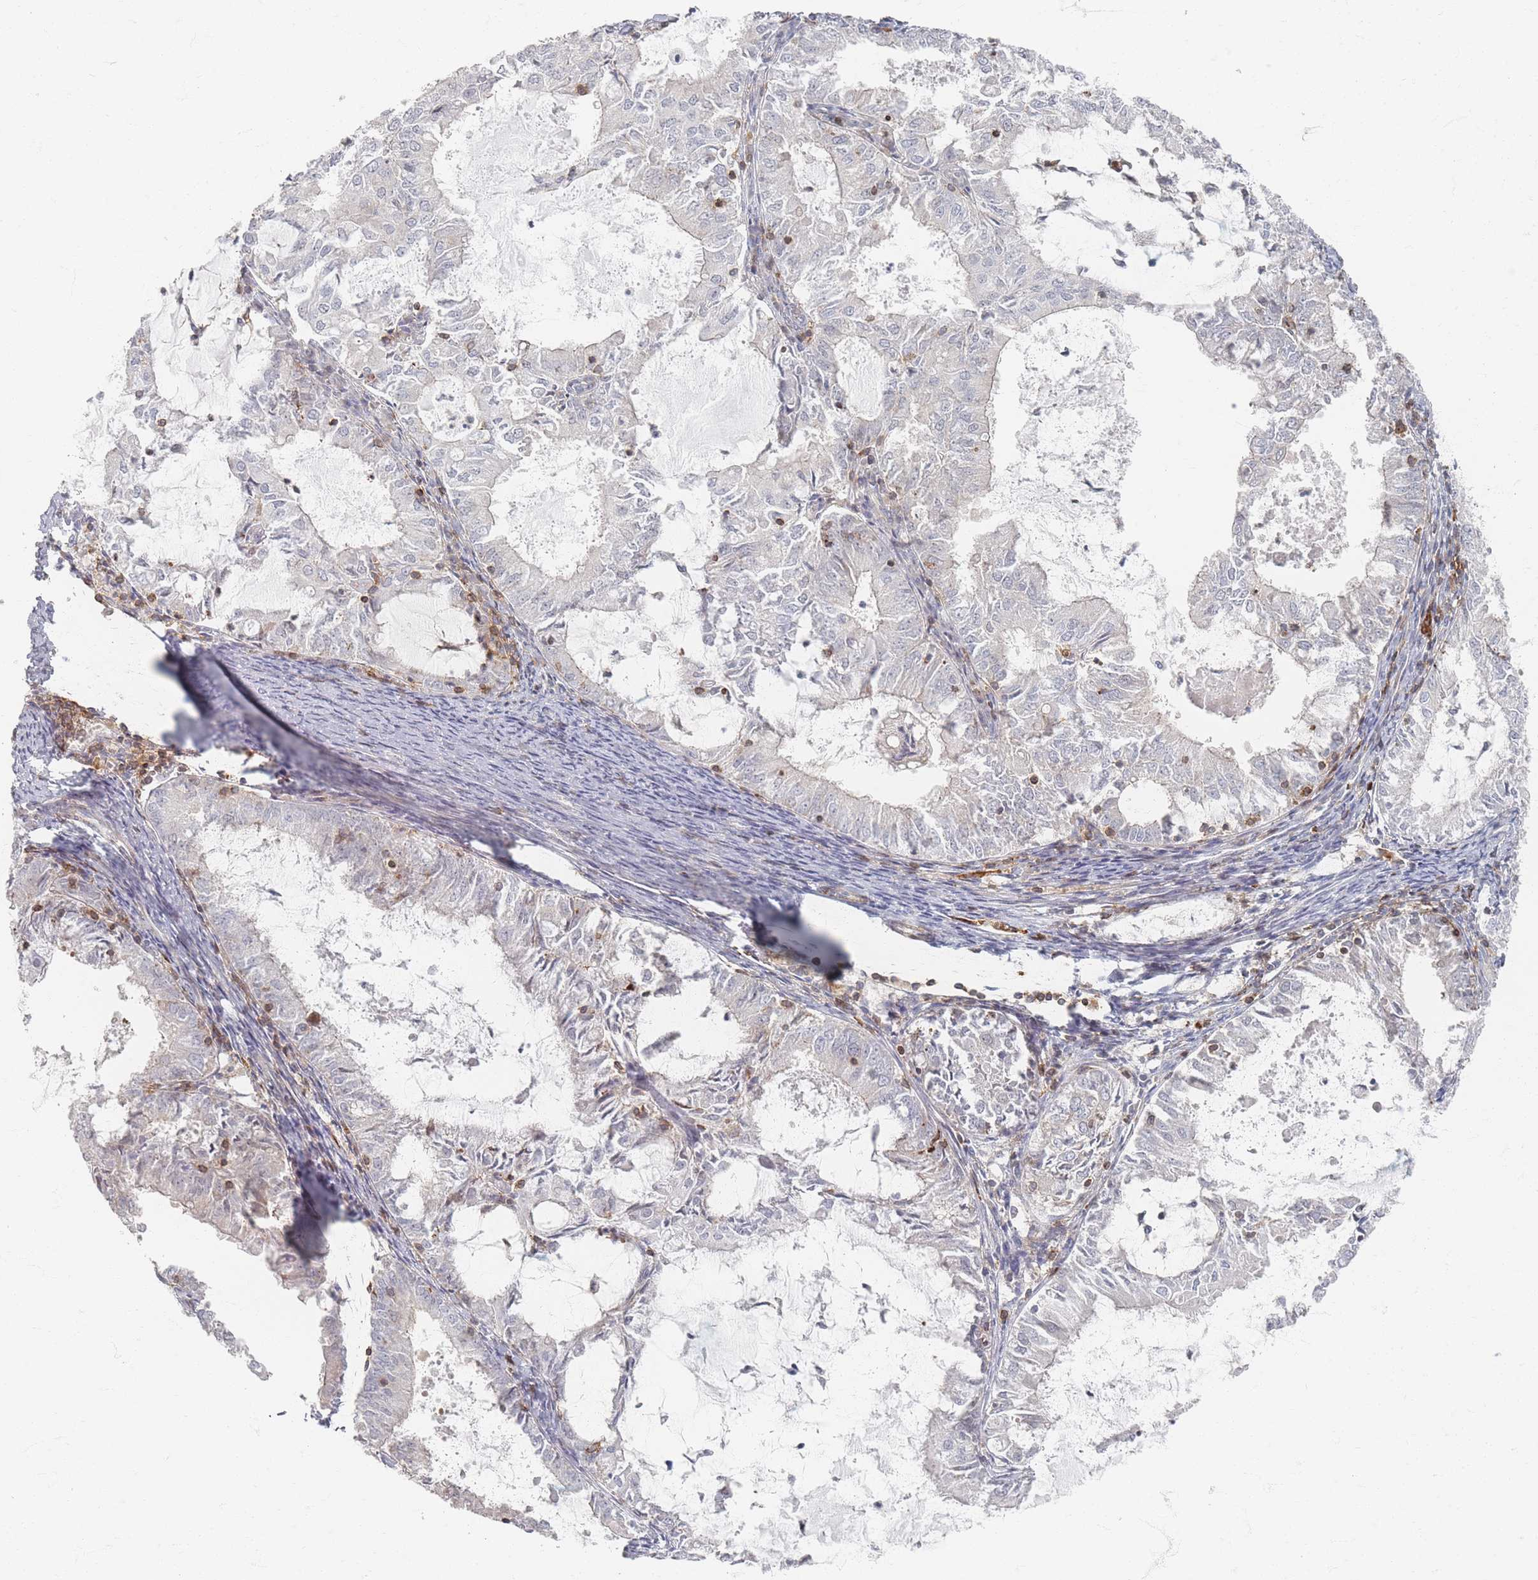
{"staining": {"intensity": "weak", "quantity": "<25%", "location": "cytoplasmic/membranous"}, "tissue": "endometrial cancer", "cell_type": "Tumor cells", "image_type": "cancer", "snomed": [{"axis": "morphology", "description": "Adenocarcinoma, NOS"}, {"axis": "topography", "description": "Endometrium"}], "caption": "The IHC histopathology image has no significant staining in tumor cells of endometrial adenocarcinoma tissue.", "gene": "ZNF852", "patient": {"sex": "female", "age": 57}}